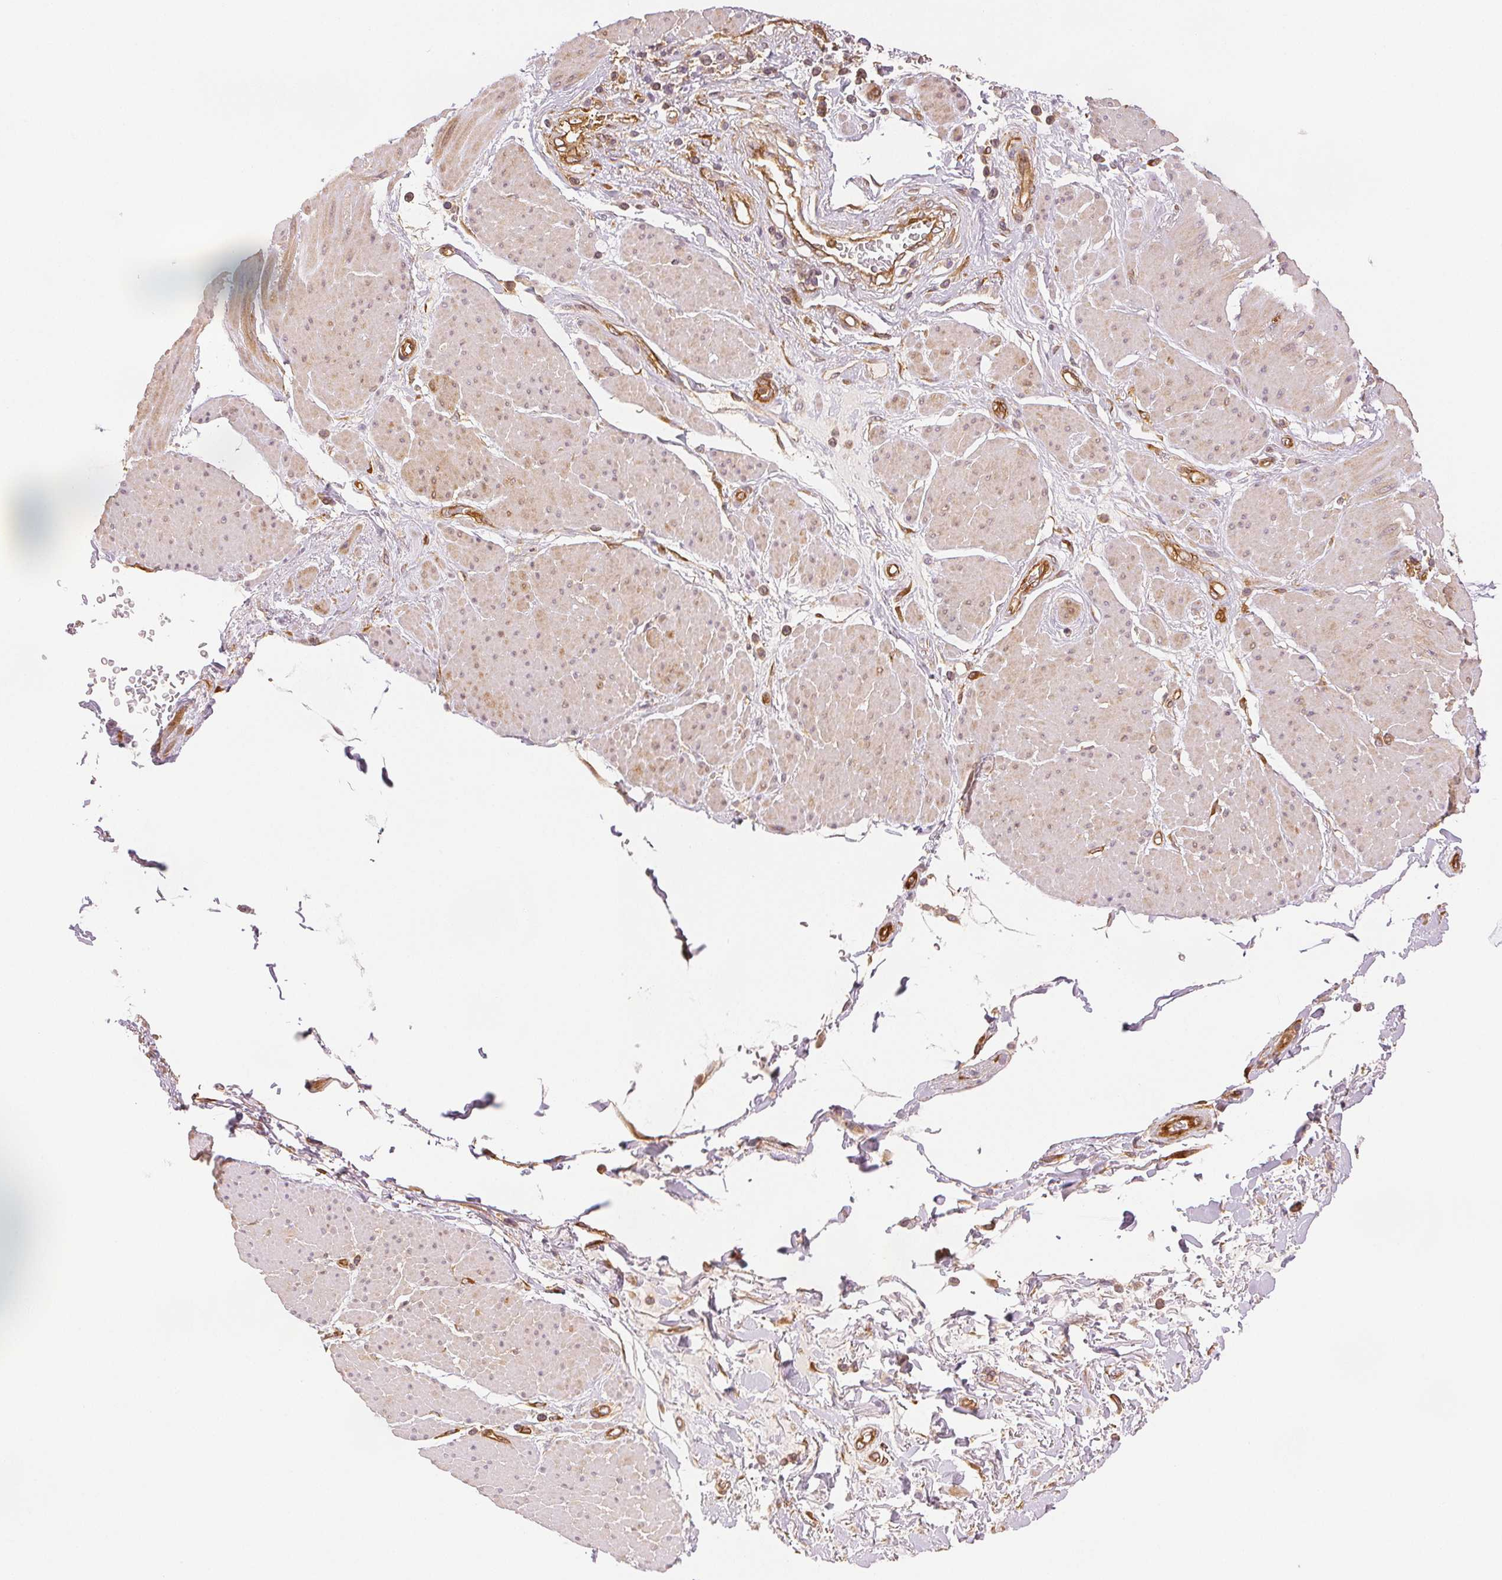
{"staining": {"intensity": "negative", "quantity": "none", "location": "none"}, "tissue": "adipose tissue", "cell_type": "Adipocytes", "image_type": "normal", "snomed": [{"axis": "morphology", "description": "Normal tissue, NOS"}, {"axis": "topography", "description": "Vagina"}, {"axis": "topography", "description": "Peripheral nerve tissue"}], "caption": "Immunohistochemistry histopathology image of normal adipose tissue: human adipose tissue stained with DAB (3,3'-diaminobenzidine) reveals no significant protein expression in adipocytes.", "gene": "DIAPH2", "patient": {"sex": "female", "age": 71}}